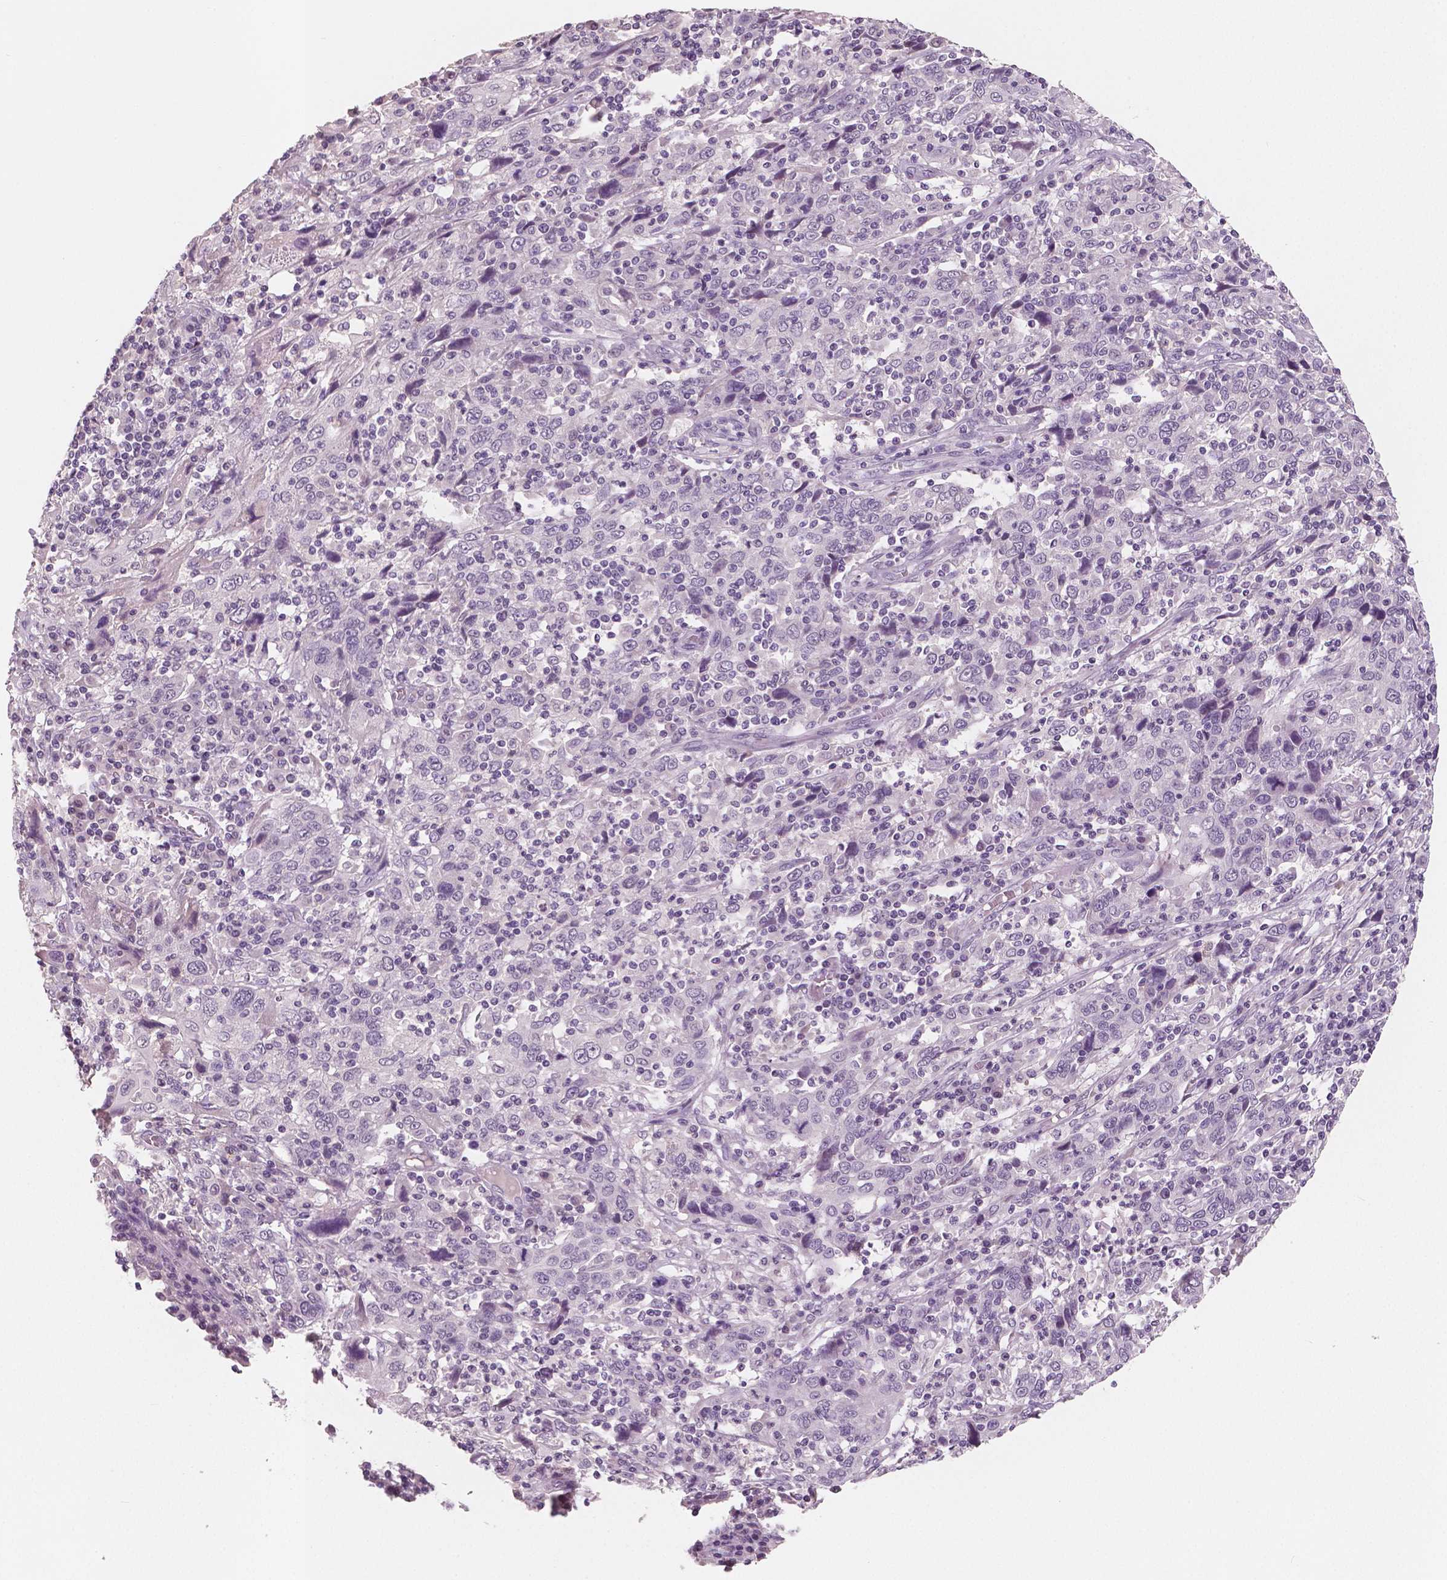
{"staining": {"intensity": "negative", "quantity": "none", "location": "none"}, "tissue": "cervical cancer", "cell_type": "Tumor cells", "image_type": "cancer", "snomed": [{"axis": "morphology", "description": "Squamous cell carcinoma, NOS"}, {"axis": "topography", "description": "Cervix"}], "caption": "Human cervical squamous cell carcinoma stained for a protein using IHC demonstrates no positivity in tumor cells.", "gene": "KIT", "patient": {"sex": "female", "age": 46}}